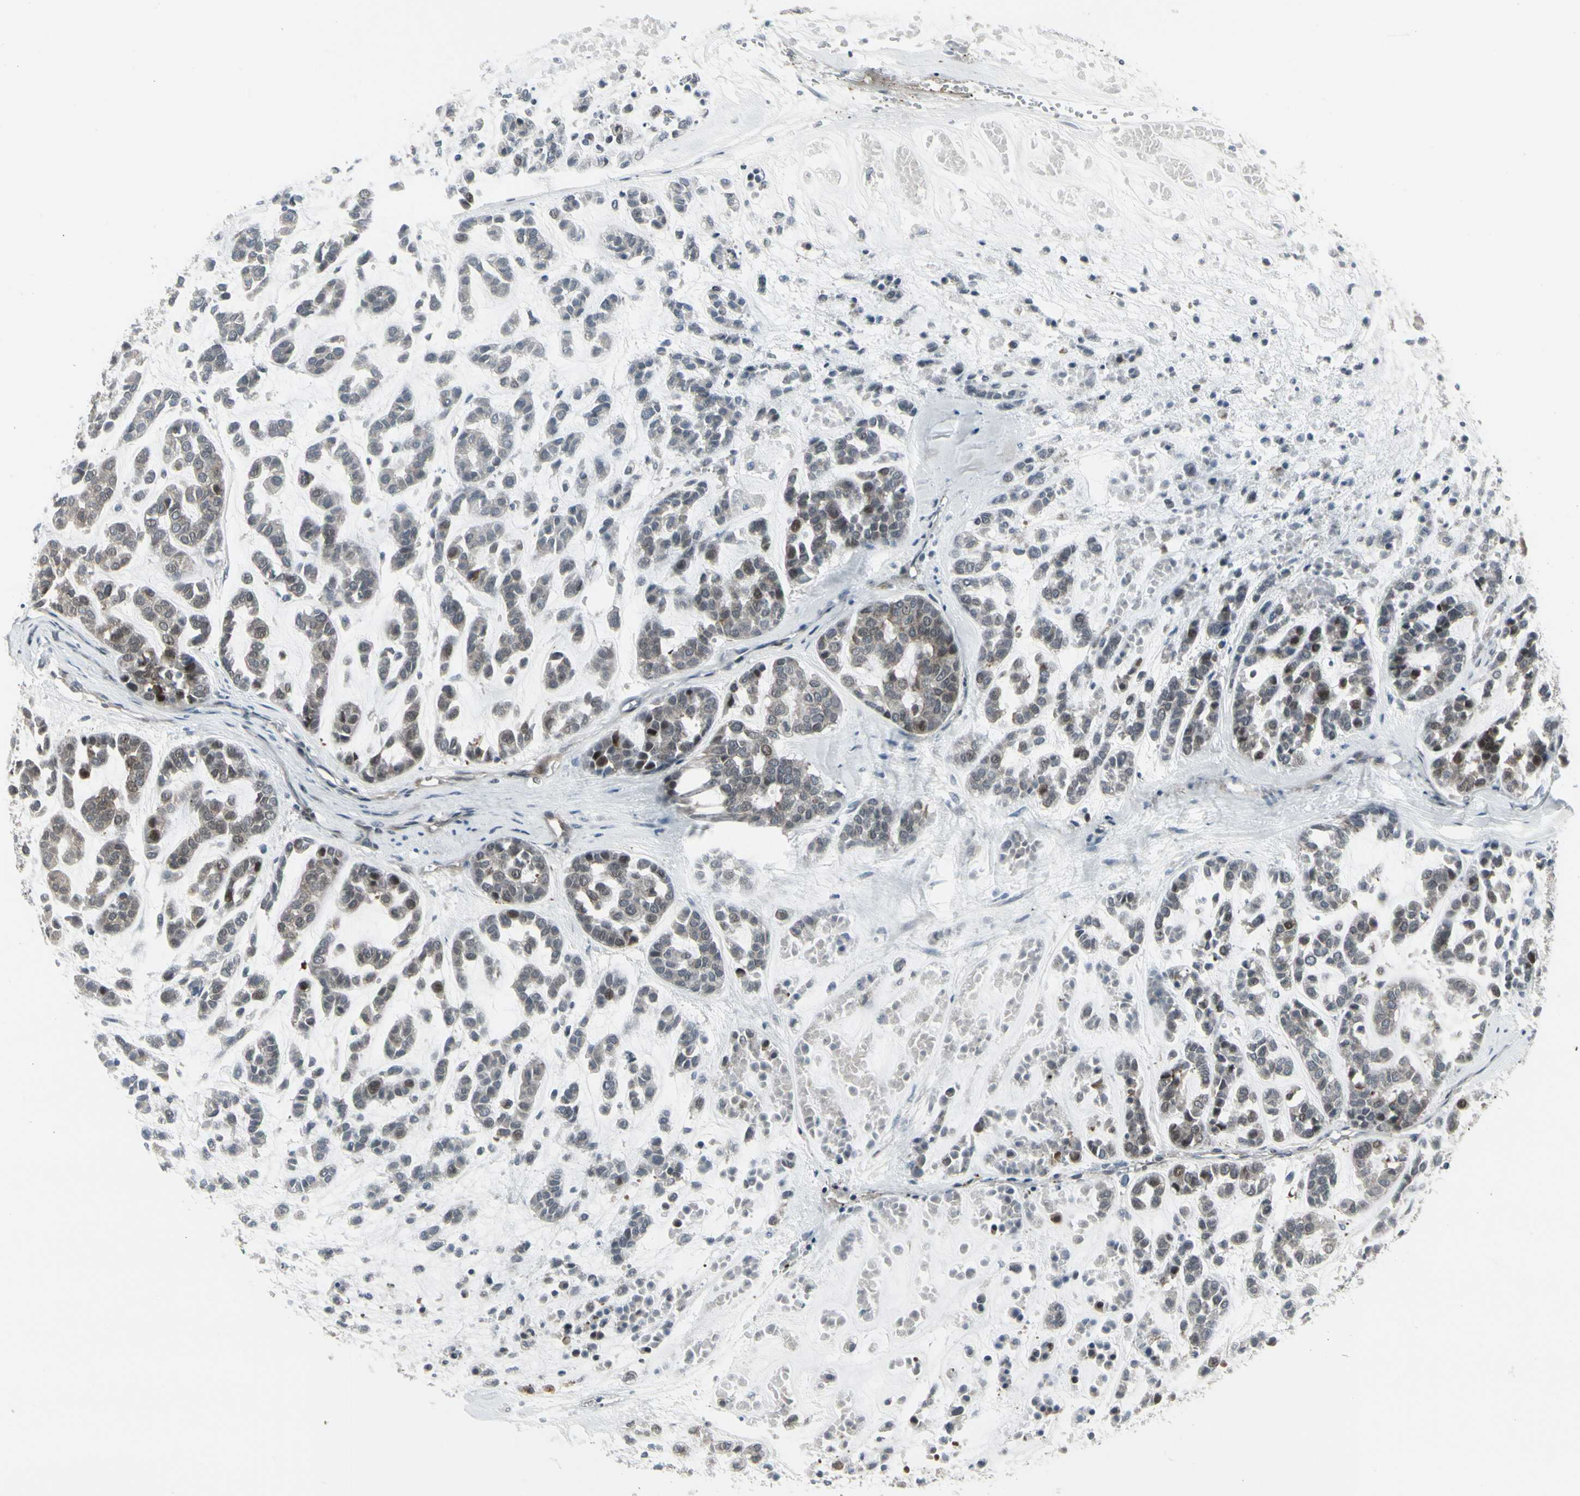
{"staining": {"intensity": "weak", "quantity": "25%-75%", "location": "cytoplasmic/membranous,nuclear"}, "tissue": "head and neck cancer", "cell_type": "Tumor cells", "image_type": "cancer", "snomed": [{"axis": "morphology", "description": "Adenocarcinoma, NOS"}, {"axis": "morphology", "description": "Adenoma, NOS"}, {"axis": "topography", "description": "Head-Neck"}], "caption": "IHC (DAB) staining of human head and neck cancer (adenocarcinoma) displays weak cytoplasmic/membranous and nuclear protein expression in approximately 25%-75% of tumor cells.", "gene": "IGFBP6", "patient": {"sex": "female", "age": 55}}